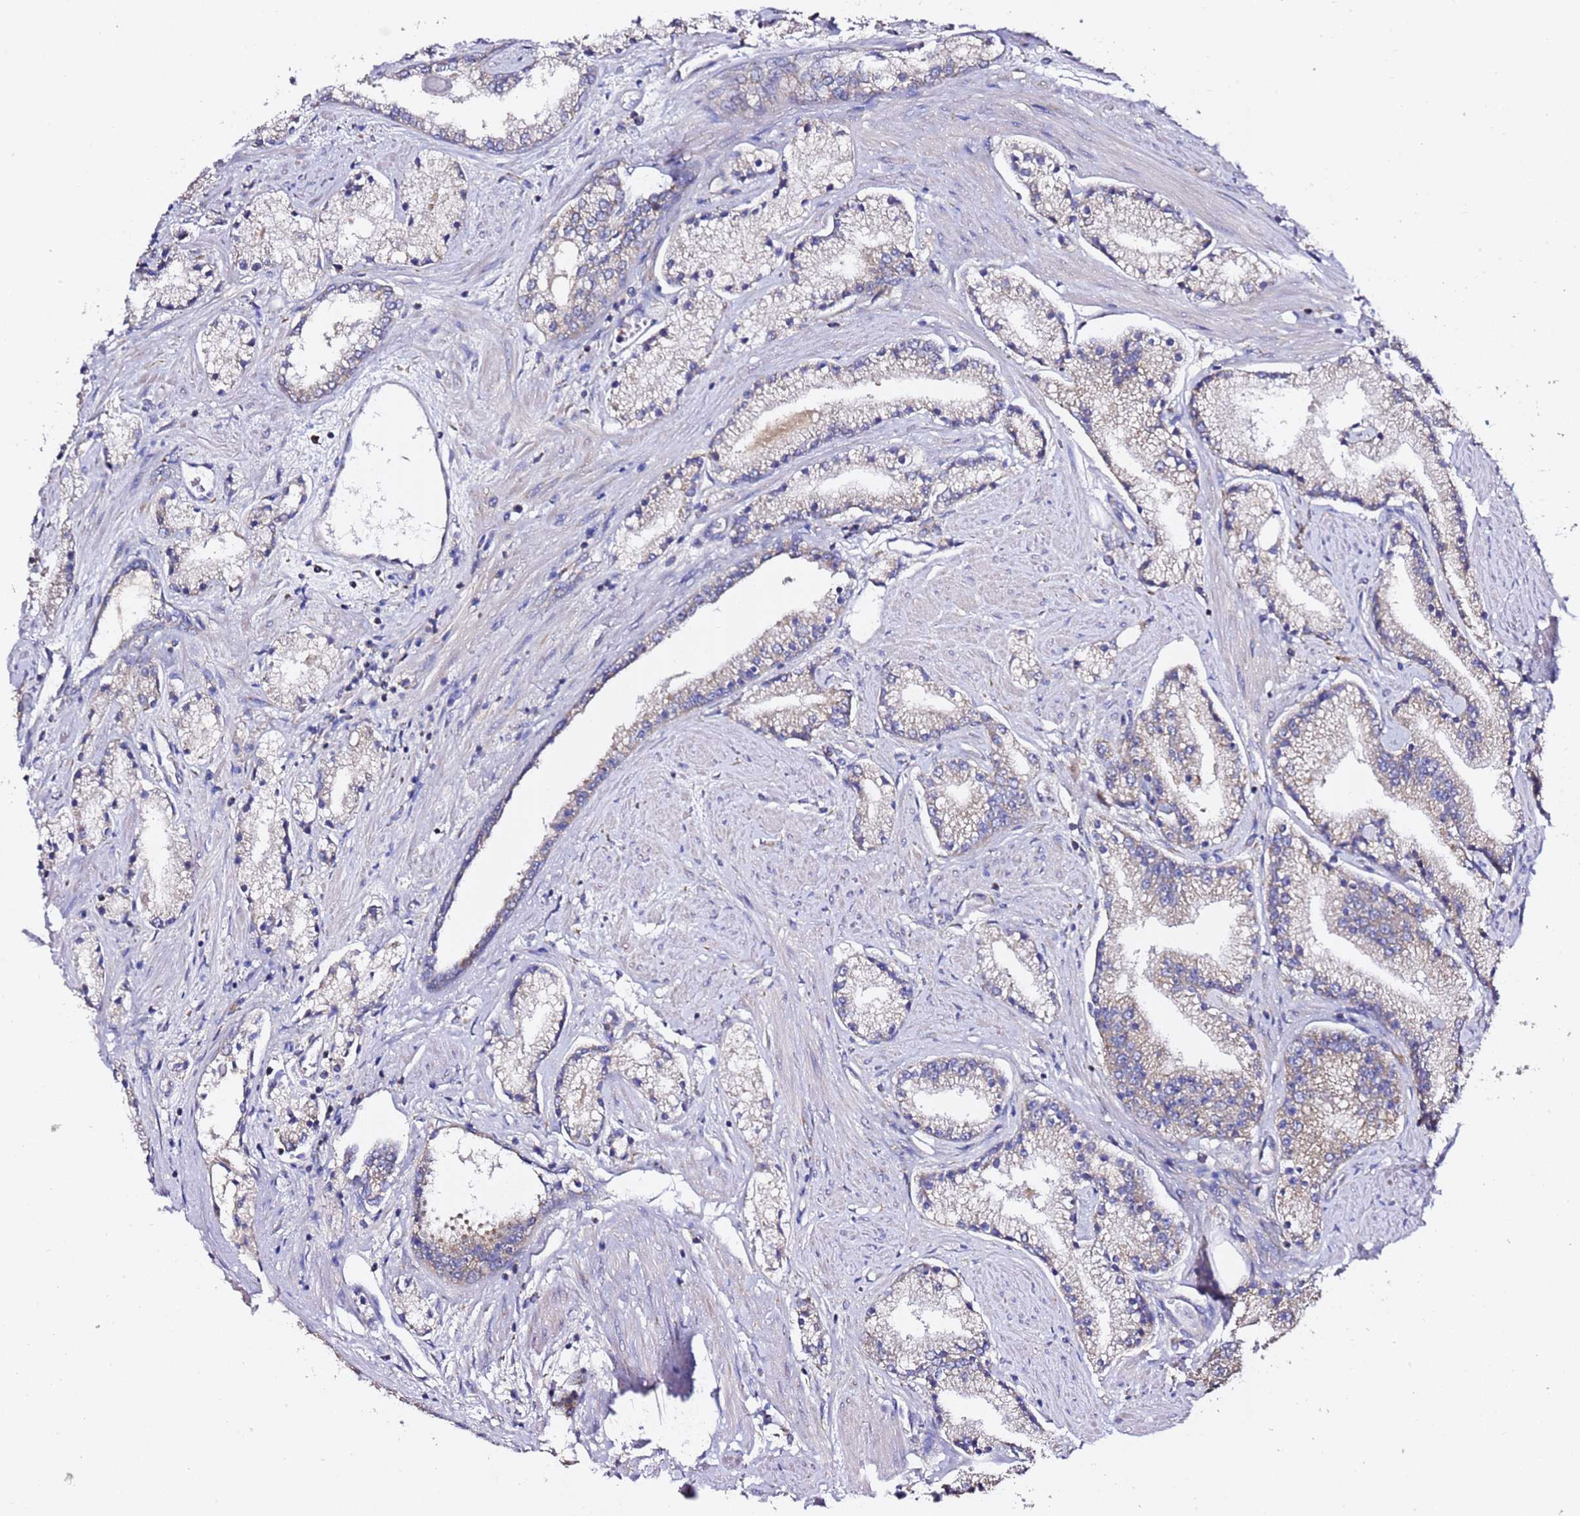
{"staining": {"intensity": "weak", "quantity": "25%-75%", "location": "cytoplasmic/membranous"}, "tissue": "prostate cancer", "cell_type": "Tumor cells", "image_type": "cancer", "snomed": [{"axis": "morphology", "description": "Adenocarcinoma, High grade"}, {"axis": "topography", "description": "Prostate"}], "caption": "Weak cytoplasmic/membranous staining is present in approximately 25%-75% of tumor cells in prostate cancer.", "gene": "C19orf12", "patient": {"sex": "male", "age": 67}}